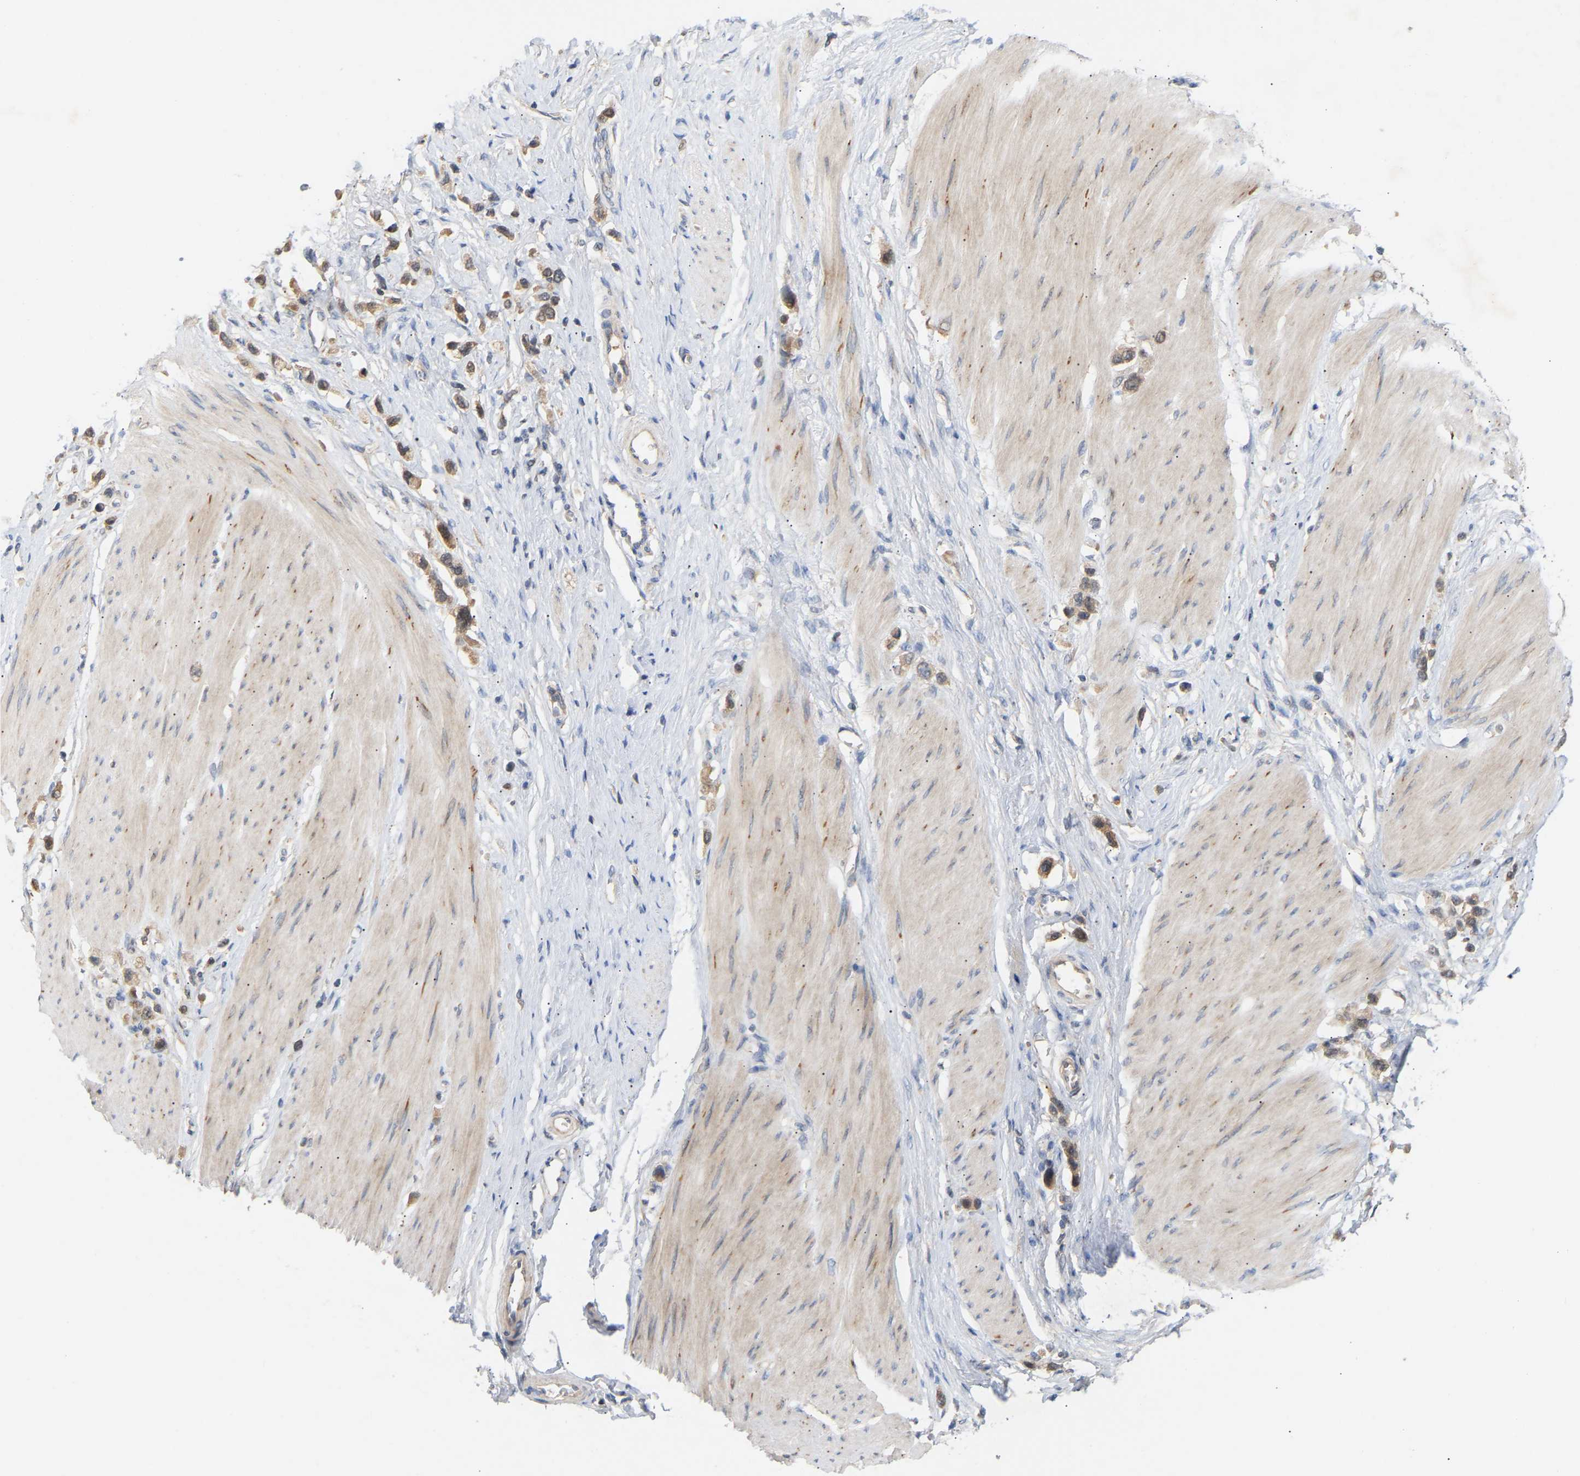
{"staining": {"intensity": "weak", "quantity": ">75%", "location": "cytoplasmic/membranous"}, "tissue": "stomach cancer", "cell_type": "Tumor cells", "image_type": "cancer", "snomed": [{"axis": "morphology", "description": "Adenocarcinoma, NOS"}, {"axis": "topography", "description": "Stomach"}], "caption": "Protein expression analysis of stomach cancer shows weak cytoplasmic/membranous staining in about >75% of tumor cells.", "gene": "TPMT", "patient": {"sex": "female", "age": 65}}